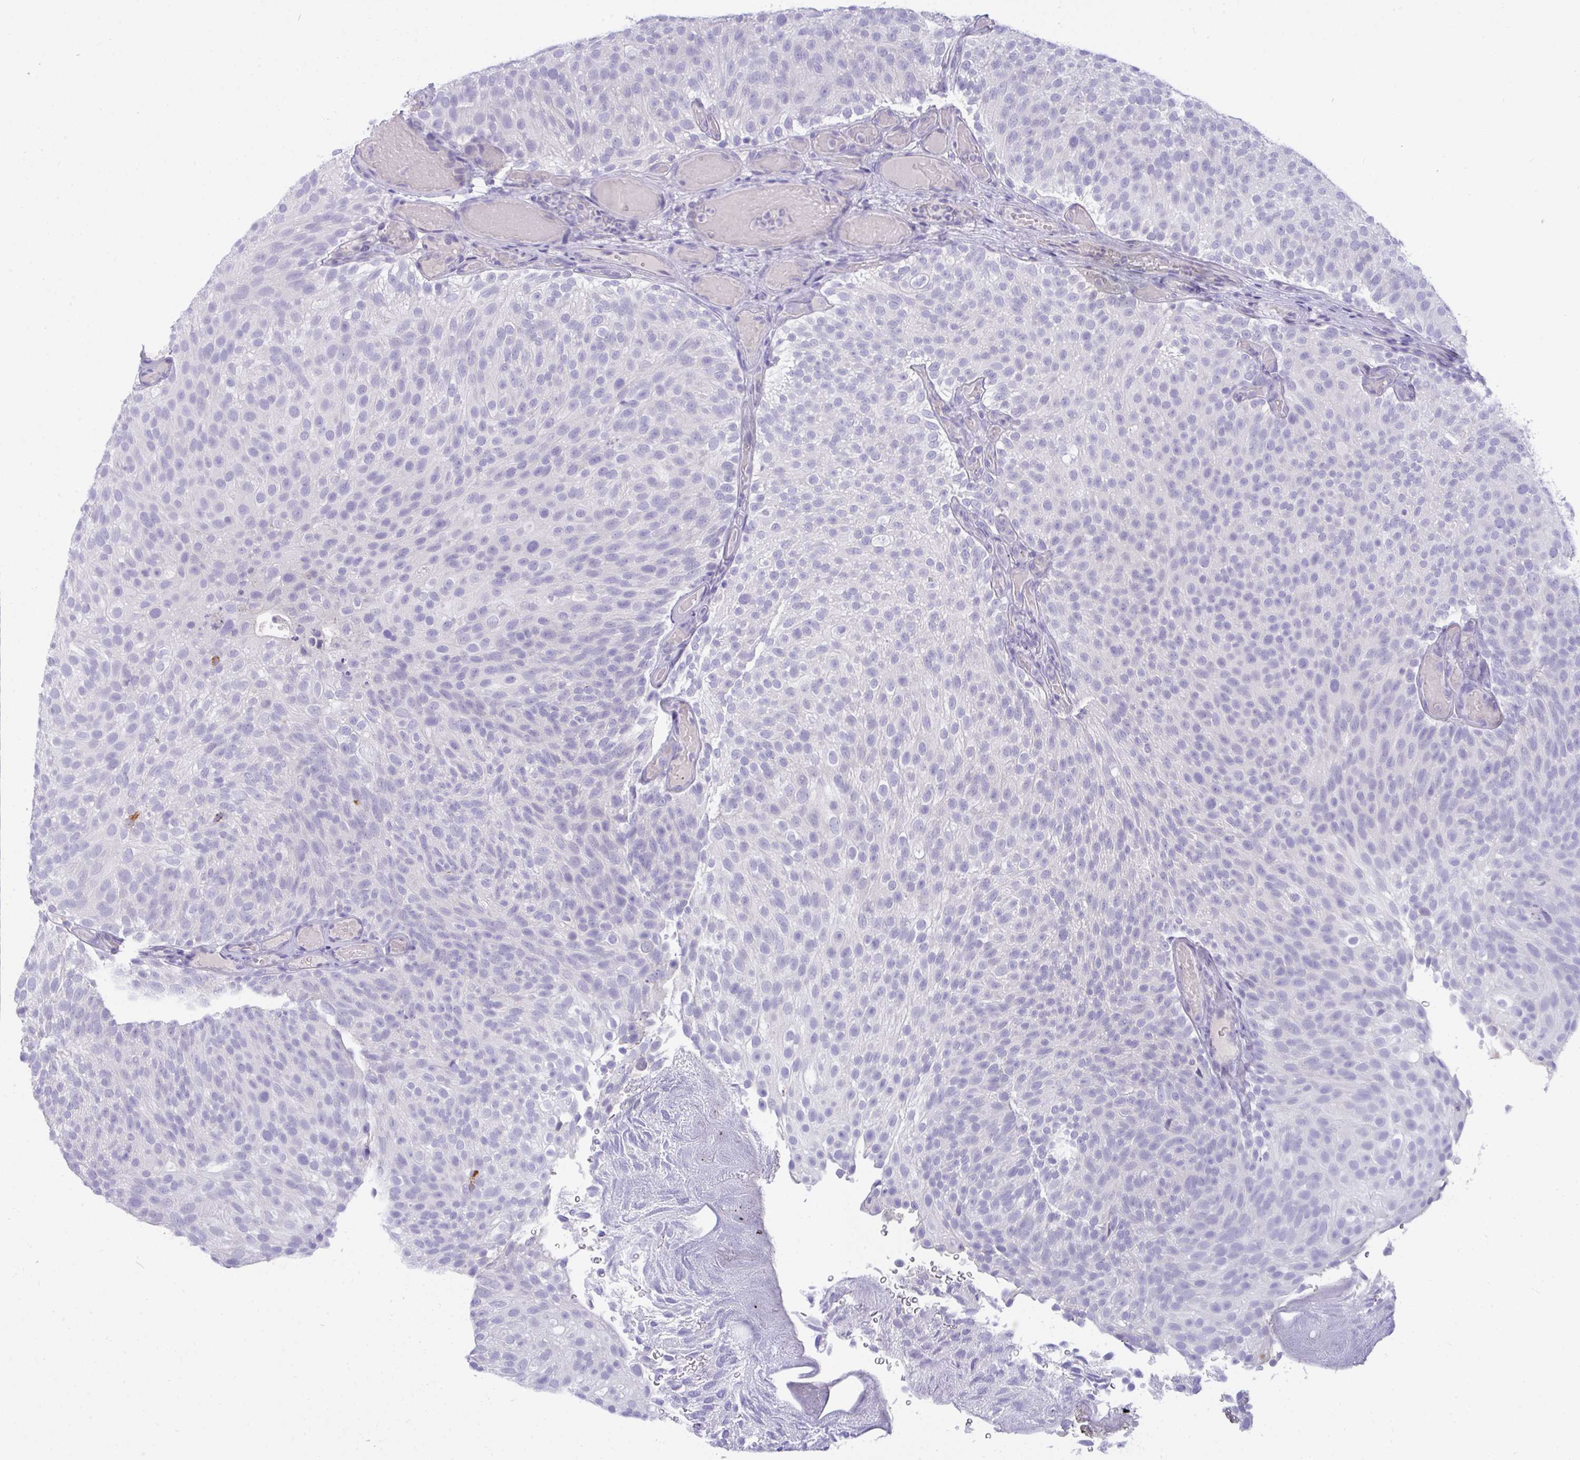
{"staining": {"intensity": "negative", "quantity": "none", "location": "none"}, "tissue": "urothelial cancer", "cell_type": "Tumor cells", "image_type": "cancer", "snomed": [{"axis": "morphology", "description": "Urothelial carcinoma, Low grade"}, {"axis": "topography", "description": "Urinary bladder"}], "caption": "This is an immunohistochemistry photomicrograph of human urothelial cancer. There is no expression in tumor cells.", "gene": "SEMA6B", "patient": {"sex": "male", "age": 78}}